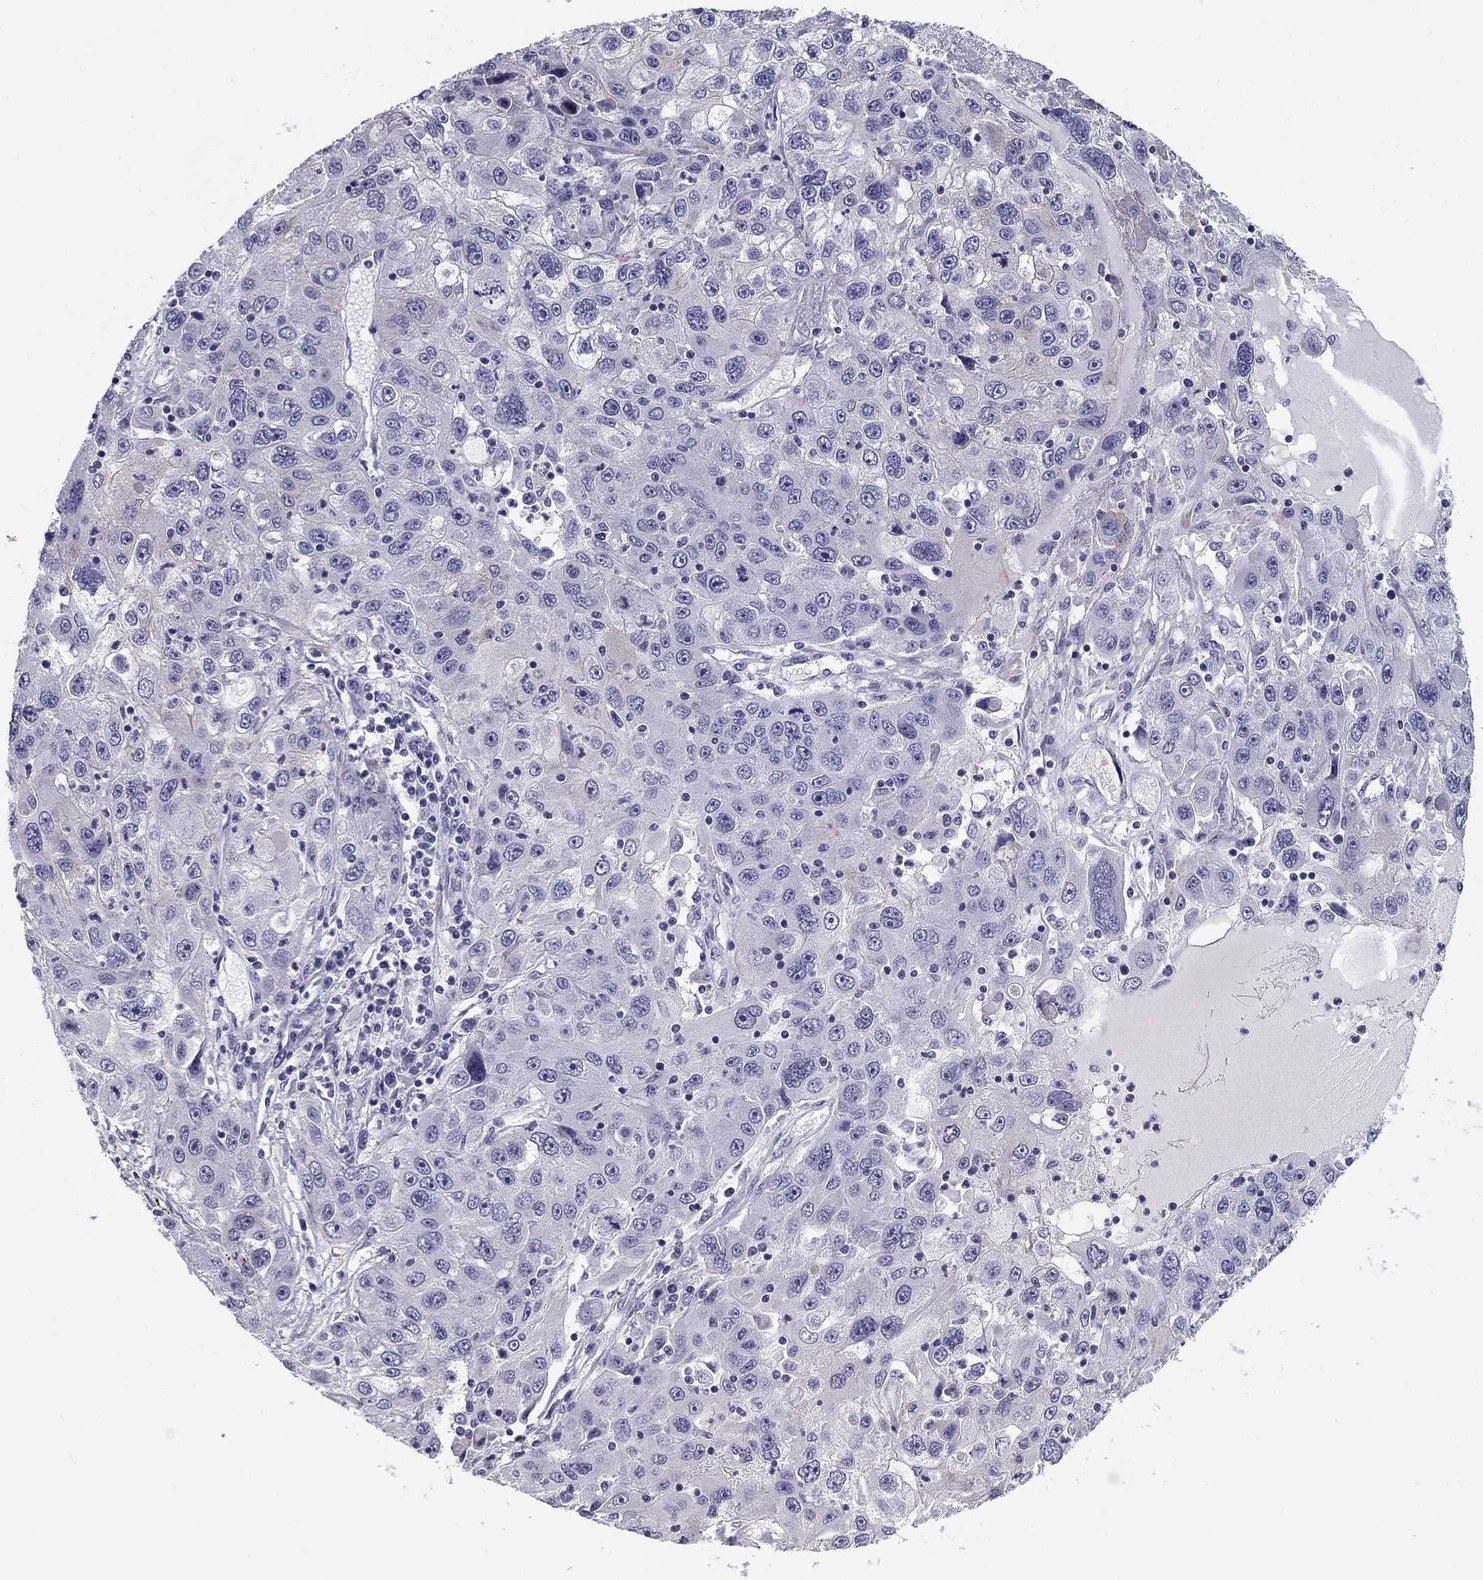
{"staining": {"intensity": "negative", "quantity": "none", "location": "none"}, "tissue": "stomach cancer", "cell_type": "Tumor cells", "image_type": "cancer", "snomed": [{"axis": "morphology", "description": "Adenocarcinoma, NOS"}, {"axis": "topography", "description": "Stomach"}], "caption": "This is an IHC image of stomach cancer (adenocarcinoma). There is no expression in tumor cells.", "gene": "FLNC", "patient": {"sex": "male", "age": 56}}